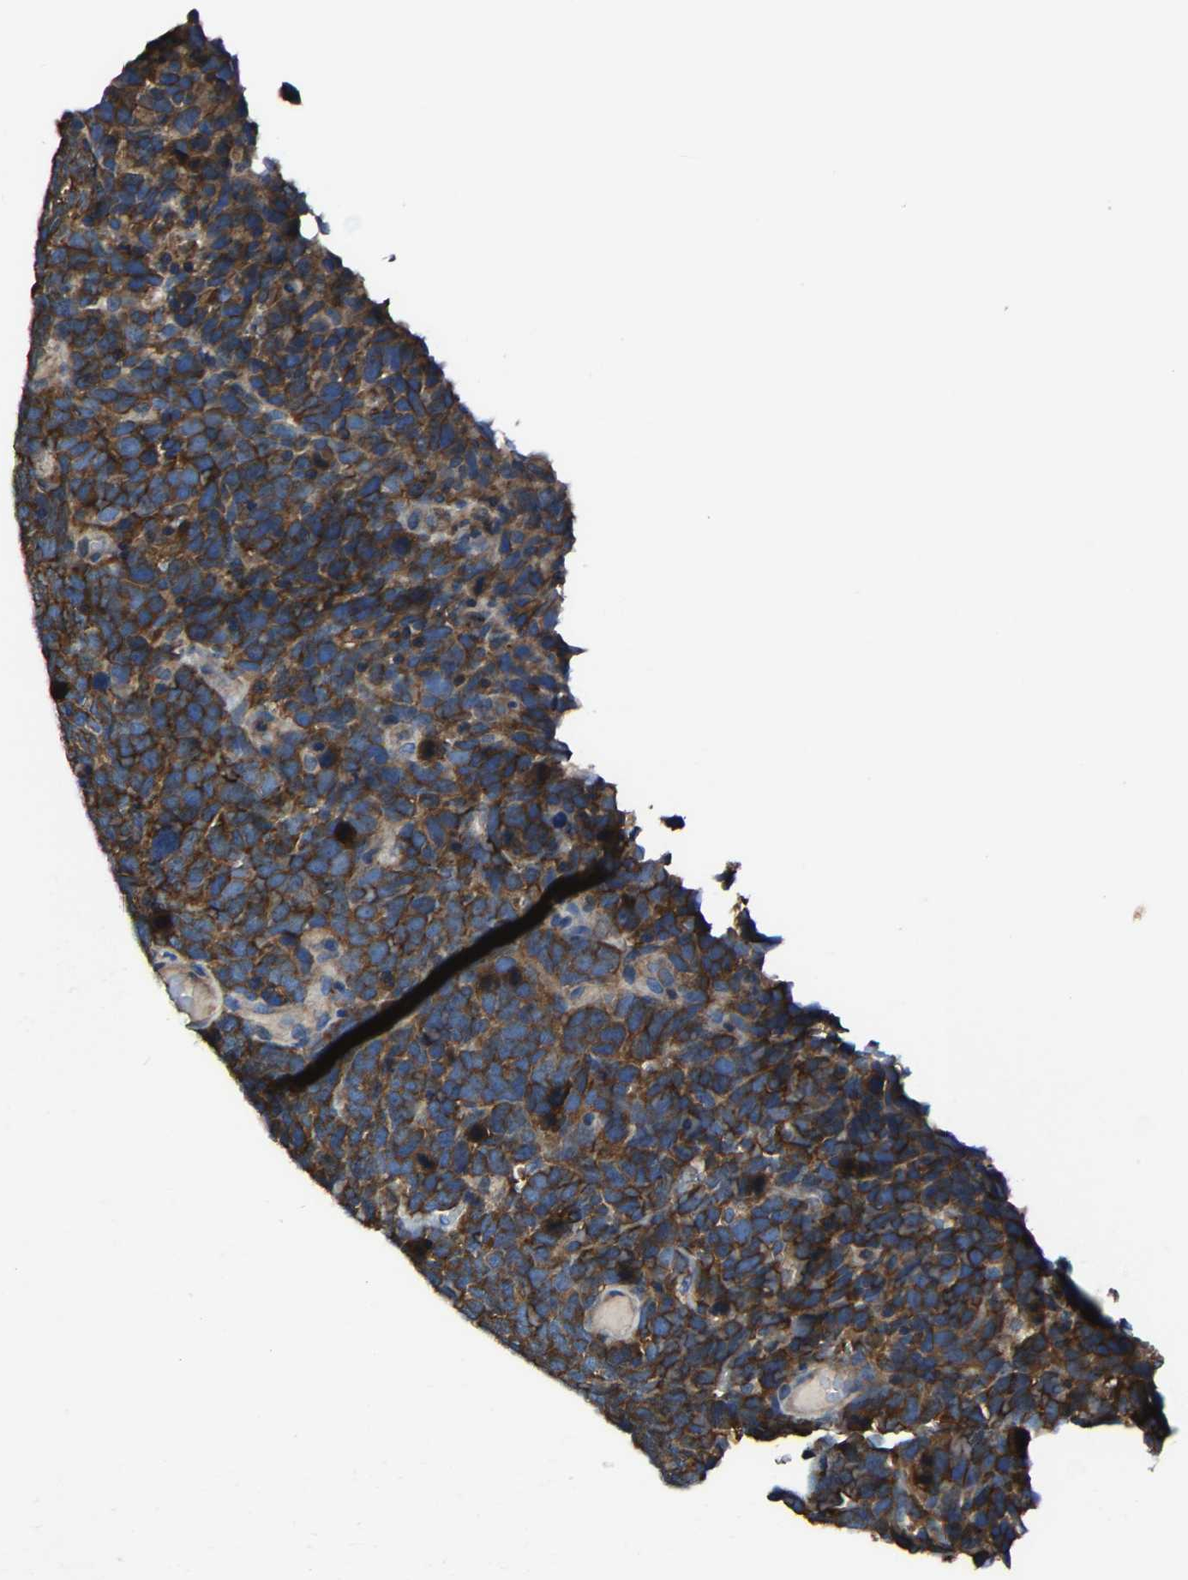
{"staining": {"intensity": "strong", "quantity": ">75%", "location": "cytoplasmic/membranous"}, "tissue": "urothelial cancer", "cell_type": "Tumor cells", "image_type": "cancer", "snomed": [{"axis": "morphology", "description": "Urothelial carcinoma, High grade"}, {"axis": "topography", "description": "Urinary bladder"}], "caption": "Tumor cells reveal high levels of strong cytoplasmic/membranous staining in about >75% of cells in high-grade urothelial carcinoma. Using DAB (brown) and hematoxylin (blue) stains, captured at high magnification using brightfield microscopy.", "gene": "KIAA1958", "patient": {"sex": "female", "age": 82}}